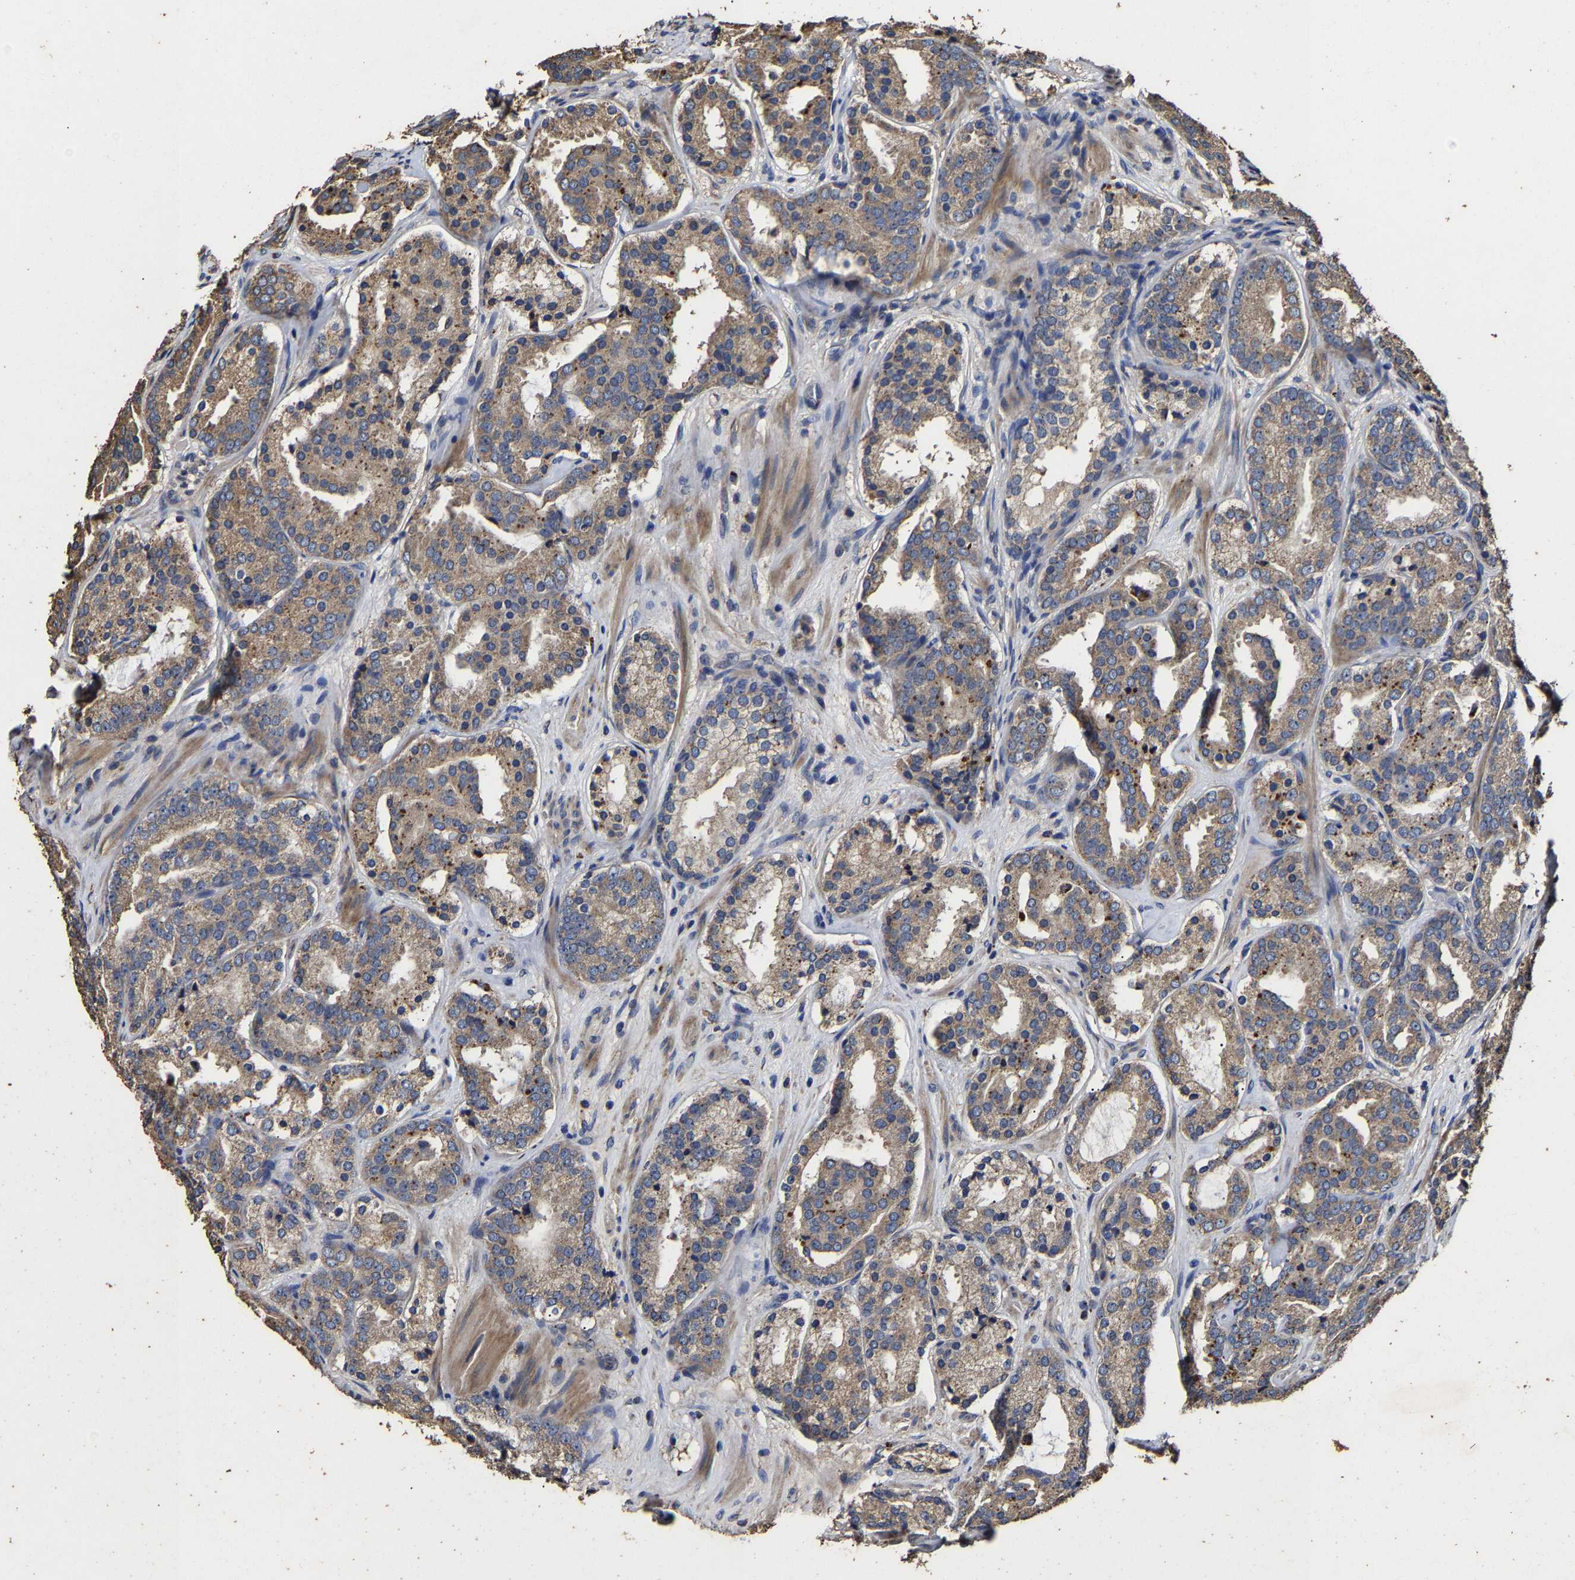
{"staining": {"intensity": "moderate", "quantity": ">75%", "location": "cytoplasmic/membranous"}, "tissue": "prostate cancer", "cell_type": "Tumor cells", "image_type": "cancer", "snomed": [{"axis": "morphology", "description": "Adenocarcinoma, Low grade"}, {"axis": "topography", "description": "Prostate"}], "caption": "Immunohistochemistry image of neoplastic tissue: adenocarcinoma (low-grade) (prostate) stained using immunohistochemistry (IHC) shows medium levels of moderate protein expression localized specifically in the cytoplasmic/membranous of tumor cells, appearing as a cytoplasmic/membranous brown color.", "gene": "PPM1K", "patient": {"sex": "male", "age": 69}}